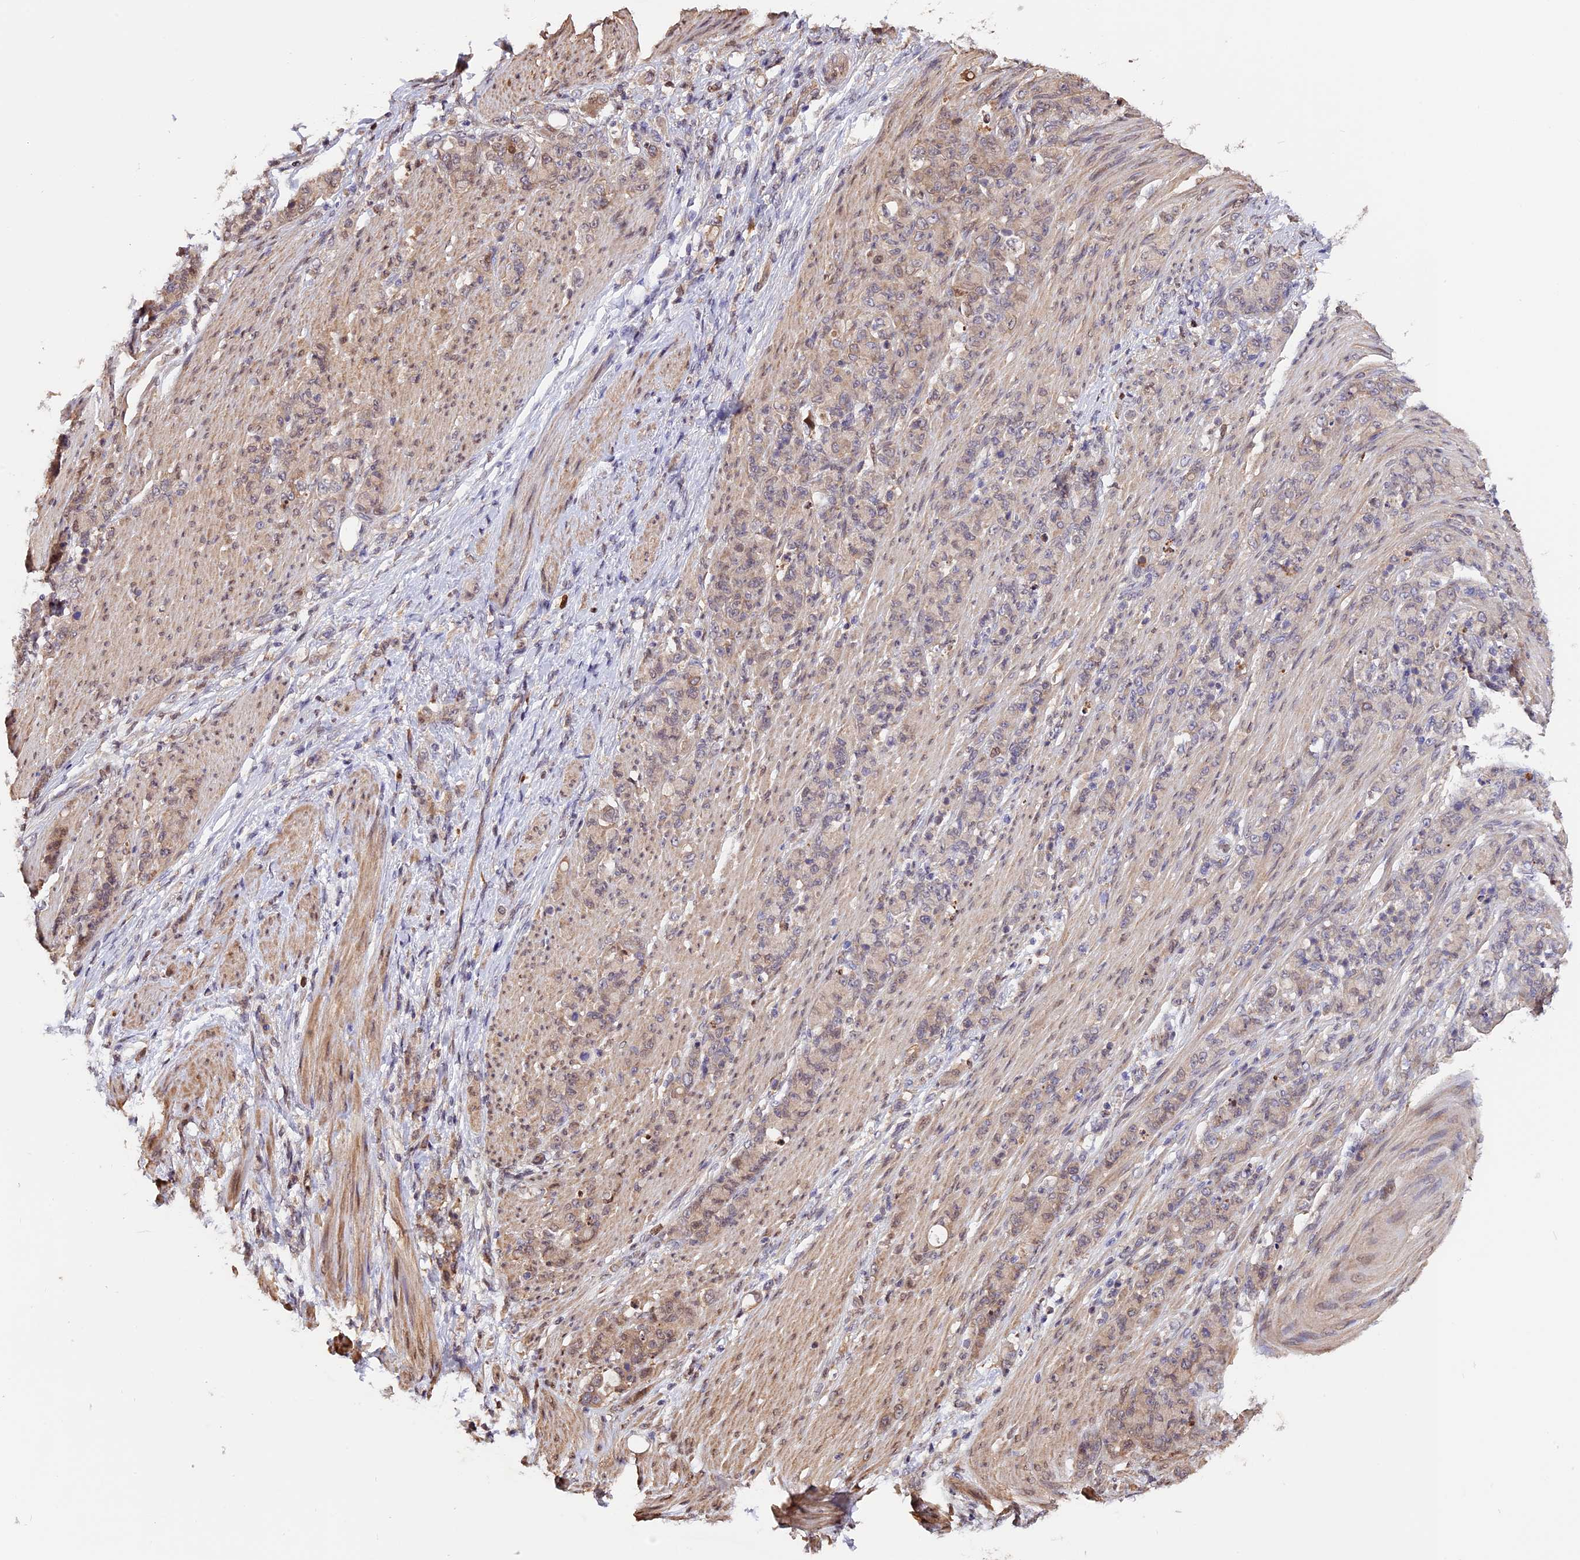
{"staining": {"intensity": "weak", "quantity": "25%-75%", "location": "nuclear"}, "tissue": "stomach cancer", "cell_type": "Tumor cells", "image_type": "cancer", "snomed": [{"axis": "morphology", "description": "Adenocarcinoma, NOS"}, {"axis": "topography", "description": "Stomach"}], "caption": "This histopathology image reveals immunohistochemistry staining of stomach cancer, with low weak nuclear staining in about 25%-75% of tumor cells.", "gene": "HERPUD1", "patient": {"sex": "female", "age": 79}}